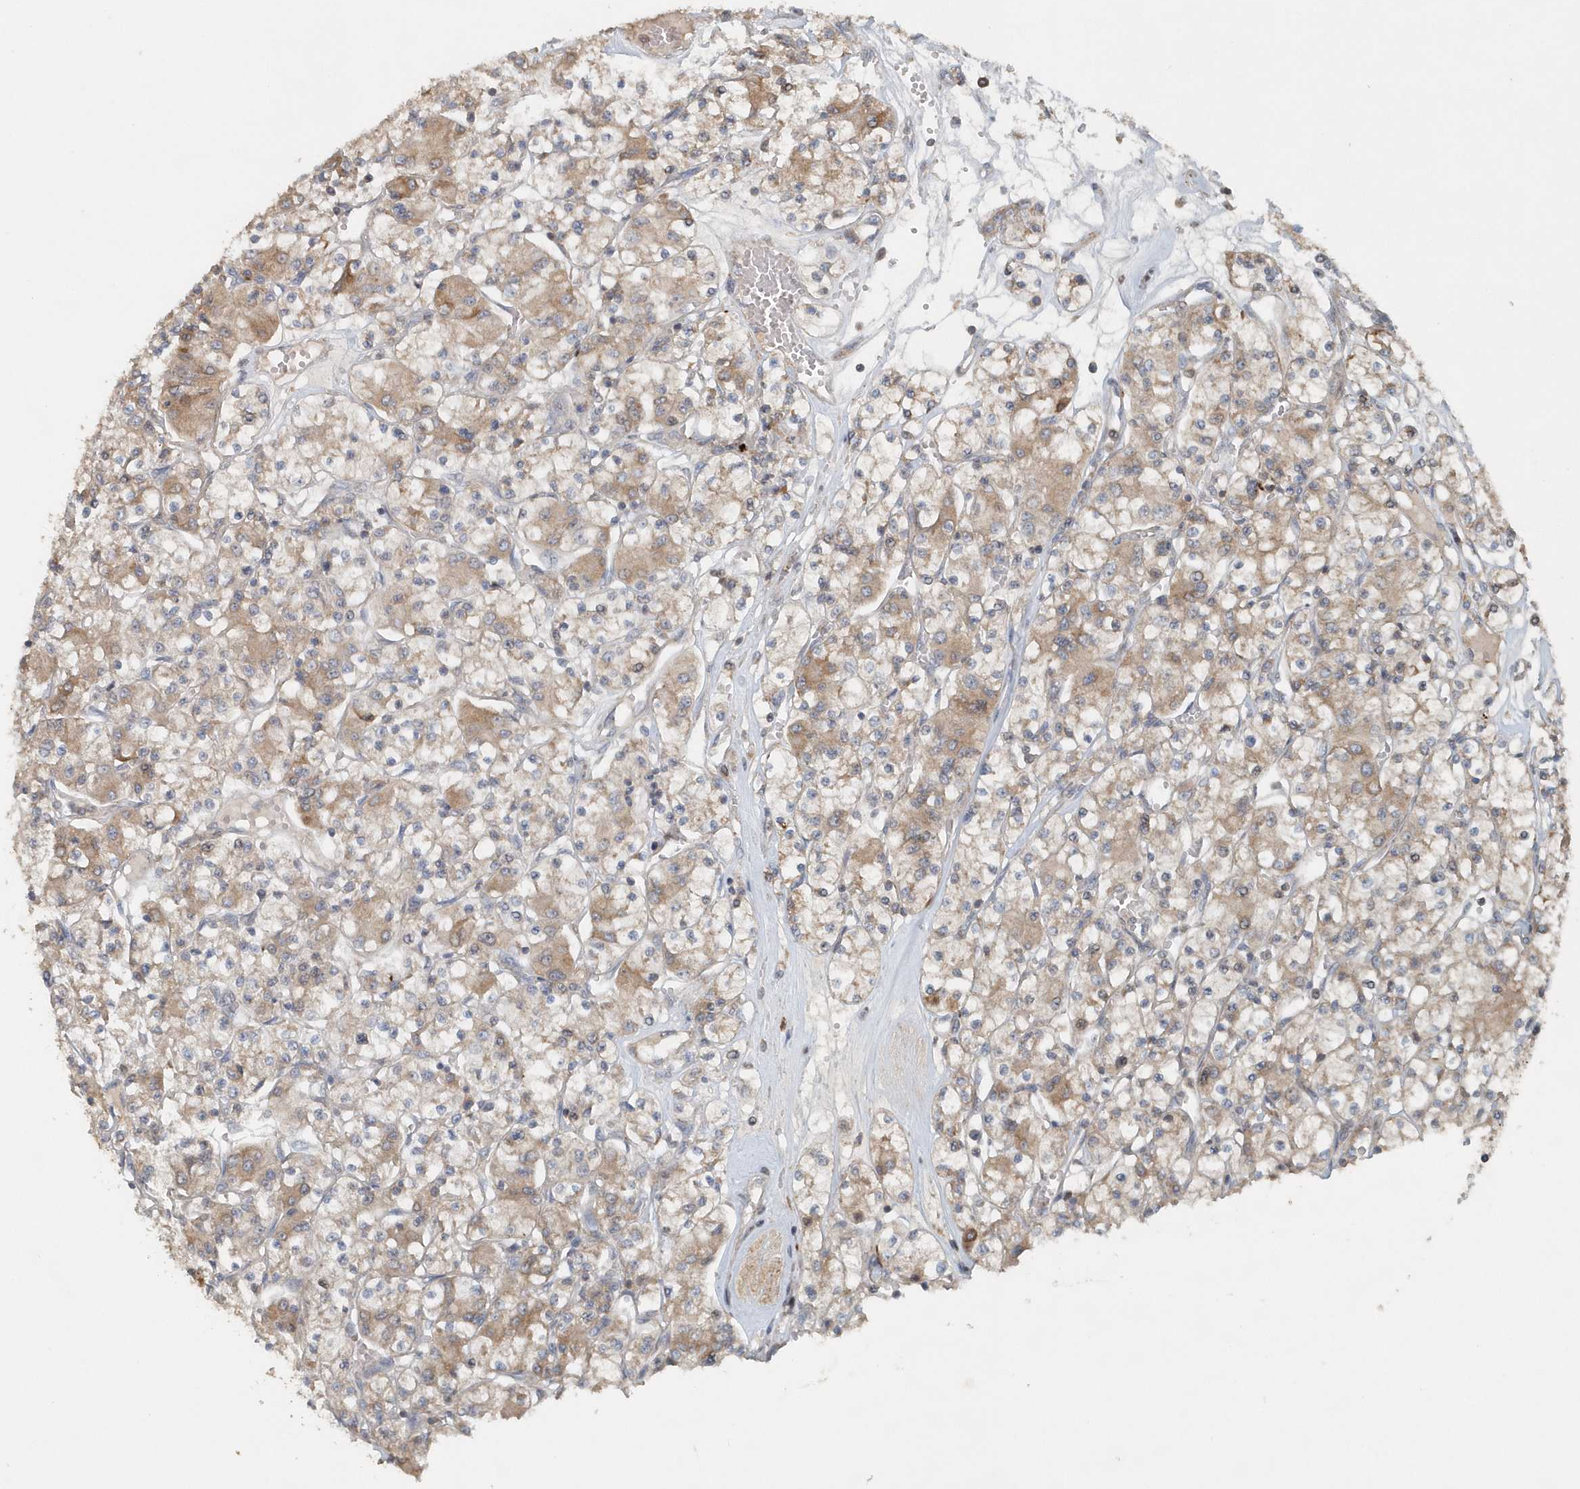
{"staining": {"intensity": "moderate", "quantity": "25%-75%", "location": "cytoplasmic/membranous"}, "tissue": "renal cancer", "cell_type": "Tumor cells", "image_type": "cancer", "snomed": [{"axis": "morphology", "description": "Adenocarcinoma, NOS"}, {"axis": "topography", "description": "Kidney"}], "caption": "A brown stain shows moderate cytoplasmic/membranous staining of a protein in renal cancer (adenocarcinoma) tumor cells.", "gene": "MMUT", "patient": {"sex": "female", "age": 59}}